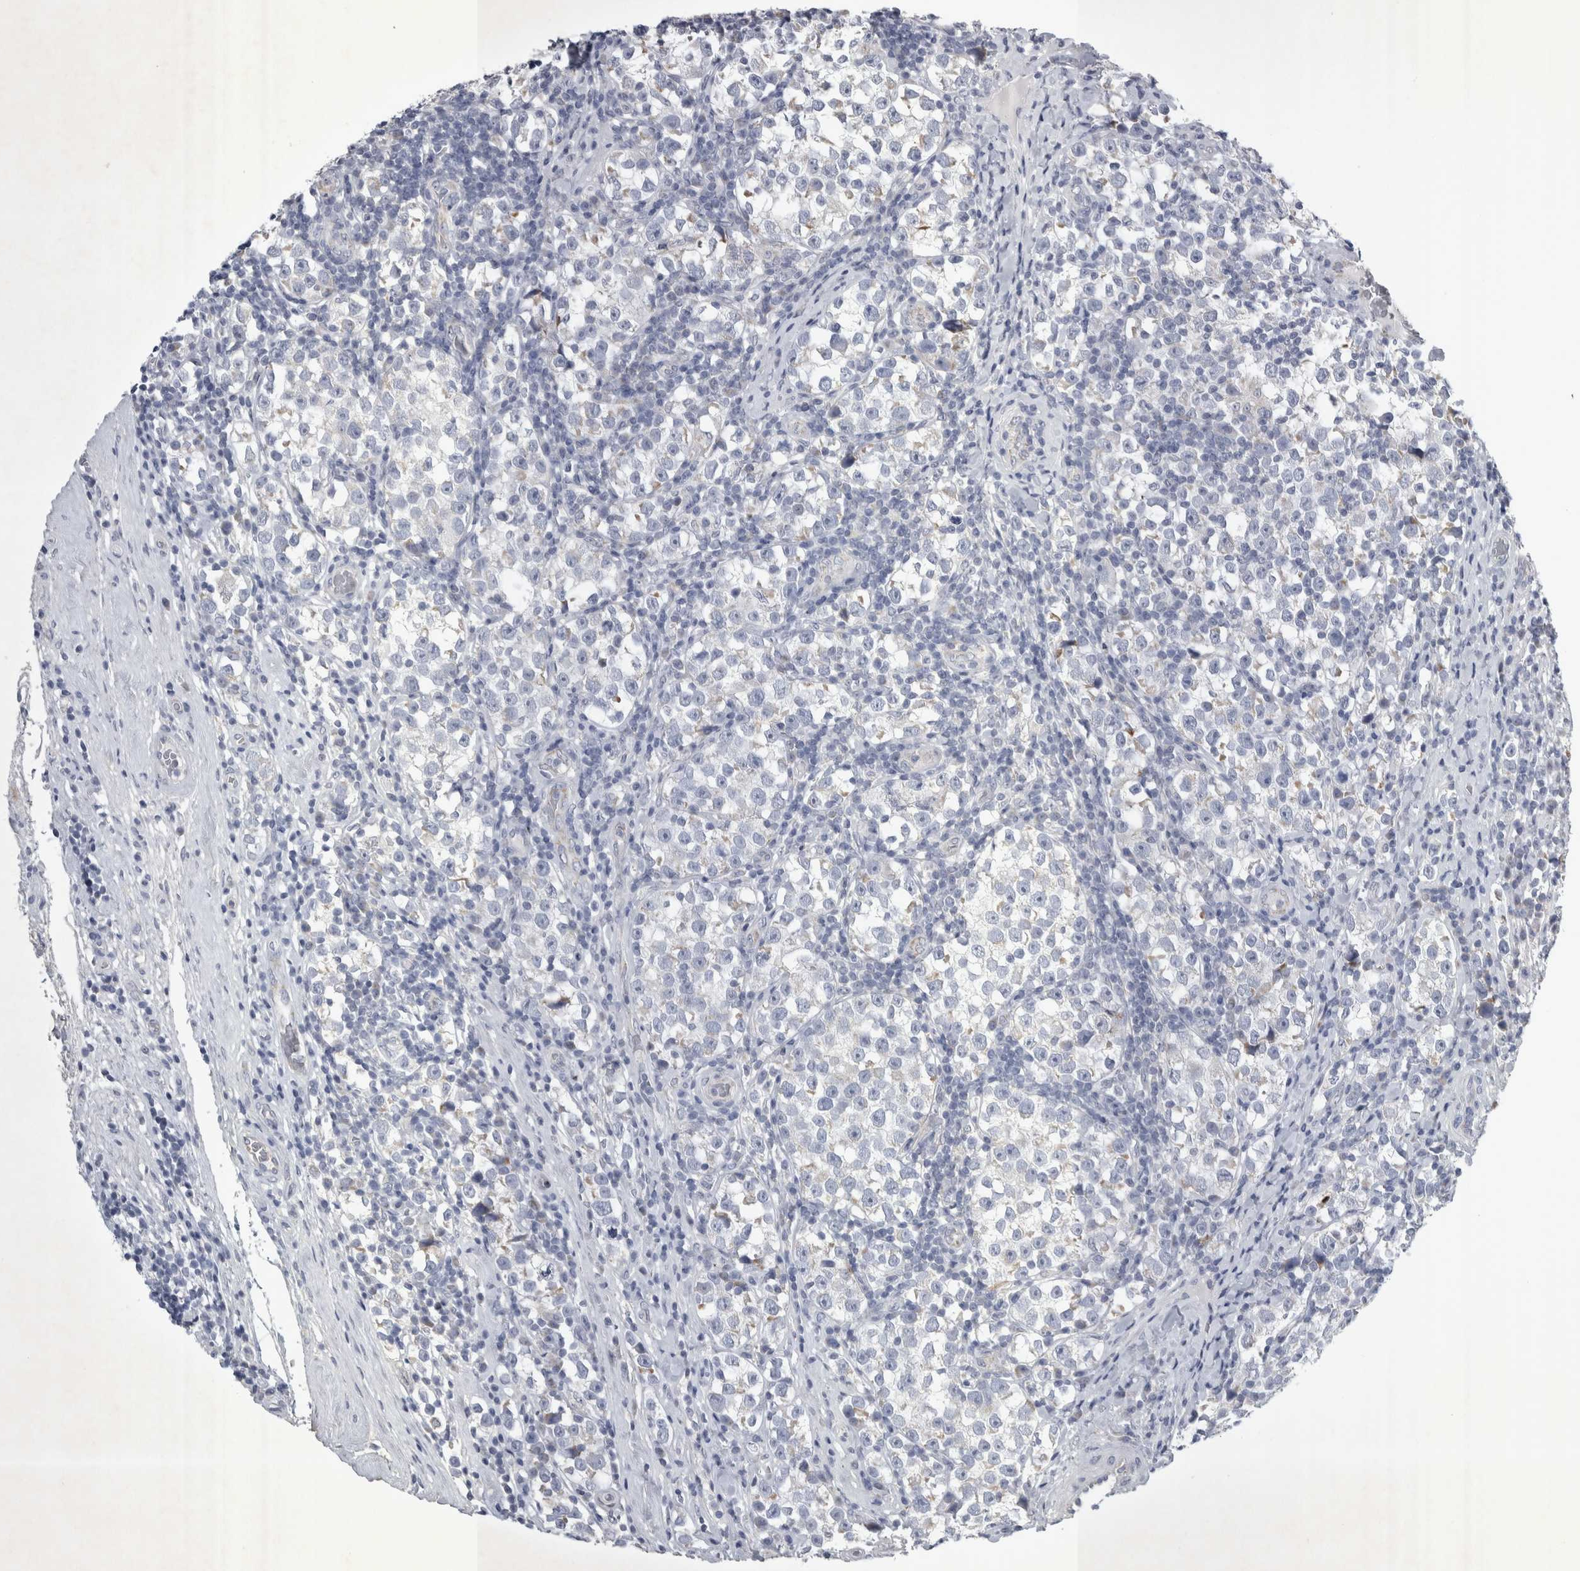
{"staining": {"intensity": "negative", "quantity": "none", "location": "none"}, "tissue": "testis cancer", "cell_type": "Tumor cells", "image_type": "cancer", "snomed": [{"axis": "morphology", "description": "Normal tissue, NOS"}, {"axis": "morphology", "description": "Seminoma, NOS"}, {"axis": "topography", "description": "Testis"}], "caption": "Protein analysis of testis seminoma shows no significant expression in tumor cells.", "gene": "FXYD7", "patient": {"sex": "male", "age": 43}}